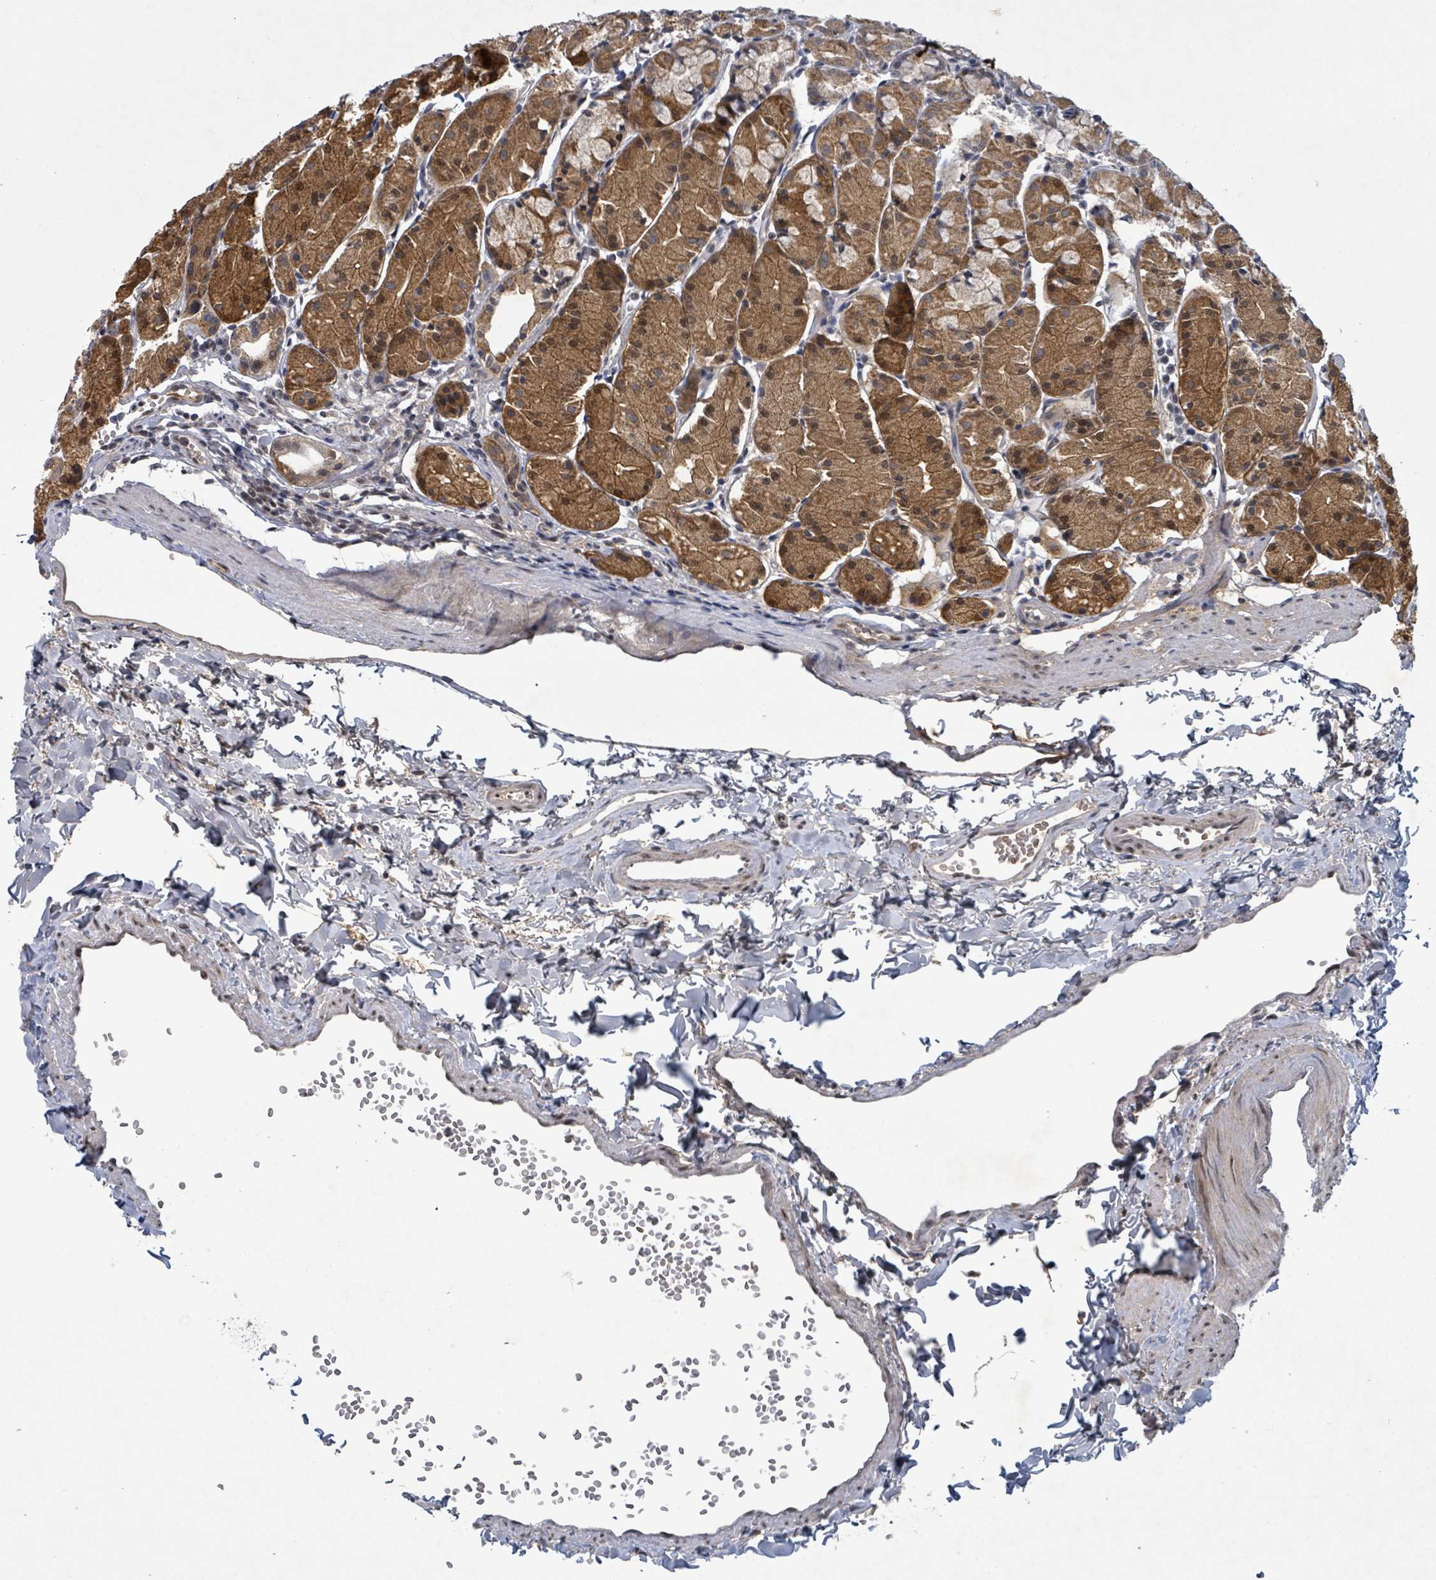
{"staining": {"intensity": "strong", "quantity": "25%-75%", "location": "cytoplasmic/membranous,nuclear"}, "tissue": "stomach", "cell_type": "Glandular cells", "image_type": "normal", "snomed": [{"axis": "morphology", "description": "Normal tissue, NOS"}, {"axis": "topography", "description": "Stomach, upper"}], "caption": "The histopathology image demonstrates staining of normal stomach, revealing strong cytoplasmic/membranous,nuclear protein expression (brown color) within glandular cells. (Brightfield microscopy of DAB IHC at high magnification).", "gene": "BANP", "patient": {"sex": "male", "age": 47}}